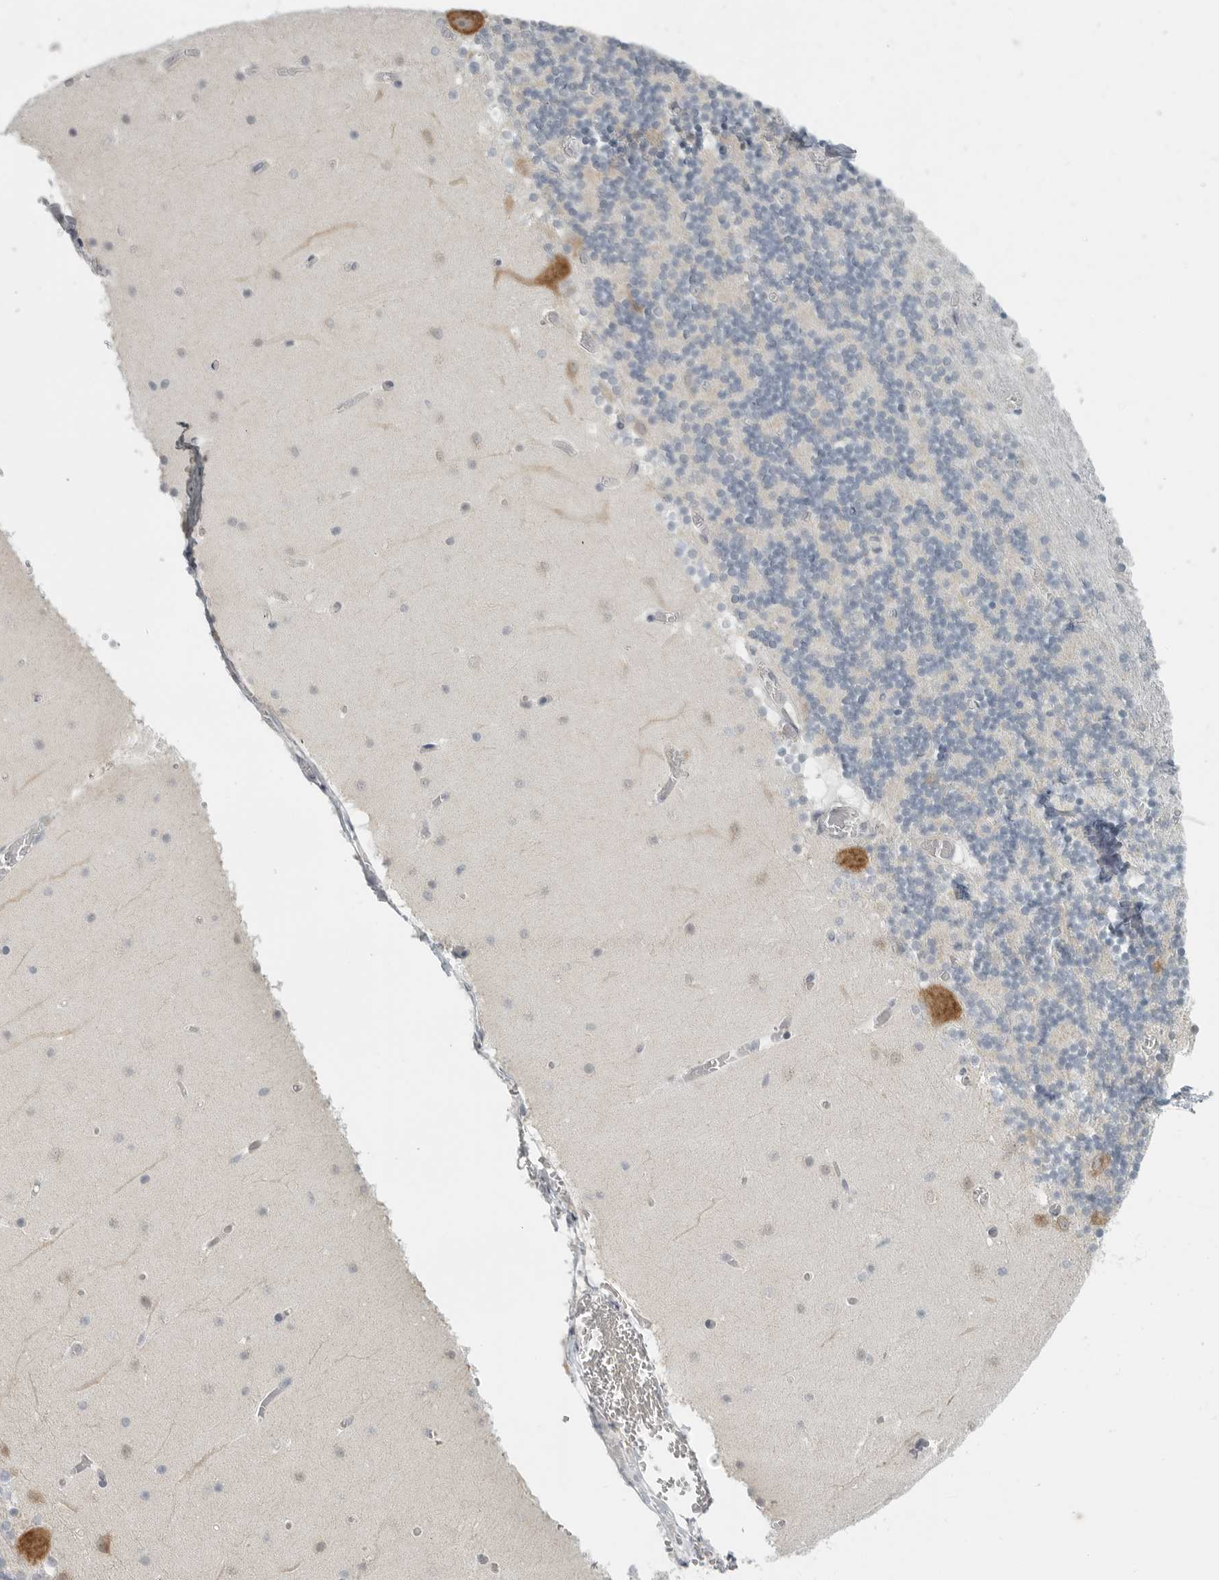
{"staining": {"intensity": "negative", "quantity": "none", "location": "none"}, "tissue": "cerebellum", "cell_type": "Cells in granular layer", "image_type": "normal", "snomed": [{"axis": "morphology", "description": "Normal tissue, NOS"}, {"axis": "topography", "description": "Cerebellum"}], "caption": "This is an IHC photomicrograph of normal human cerebellum. There is no positivity in cells in granular layer.", "gene": "IL12RB2", "patient": {"sex": "female", "age": 28}}